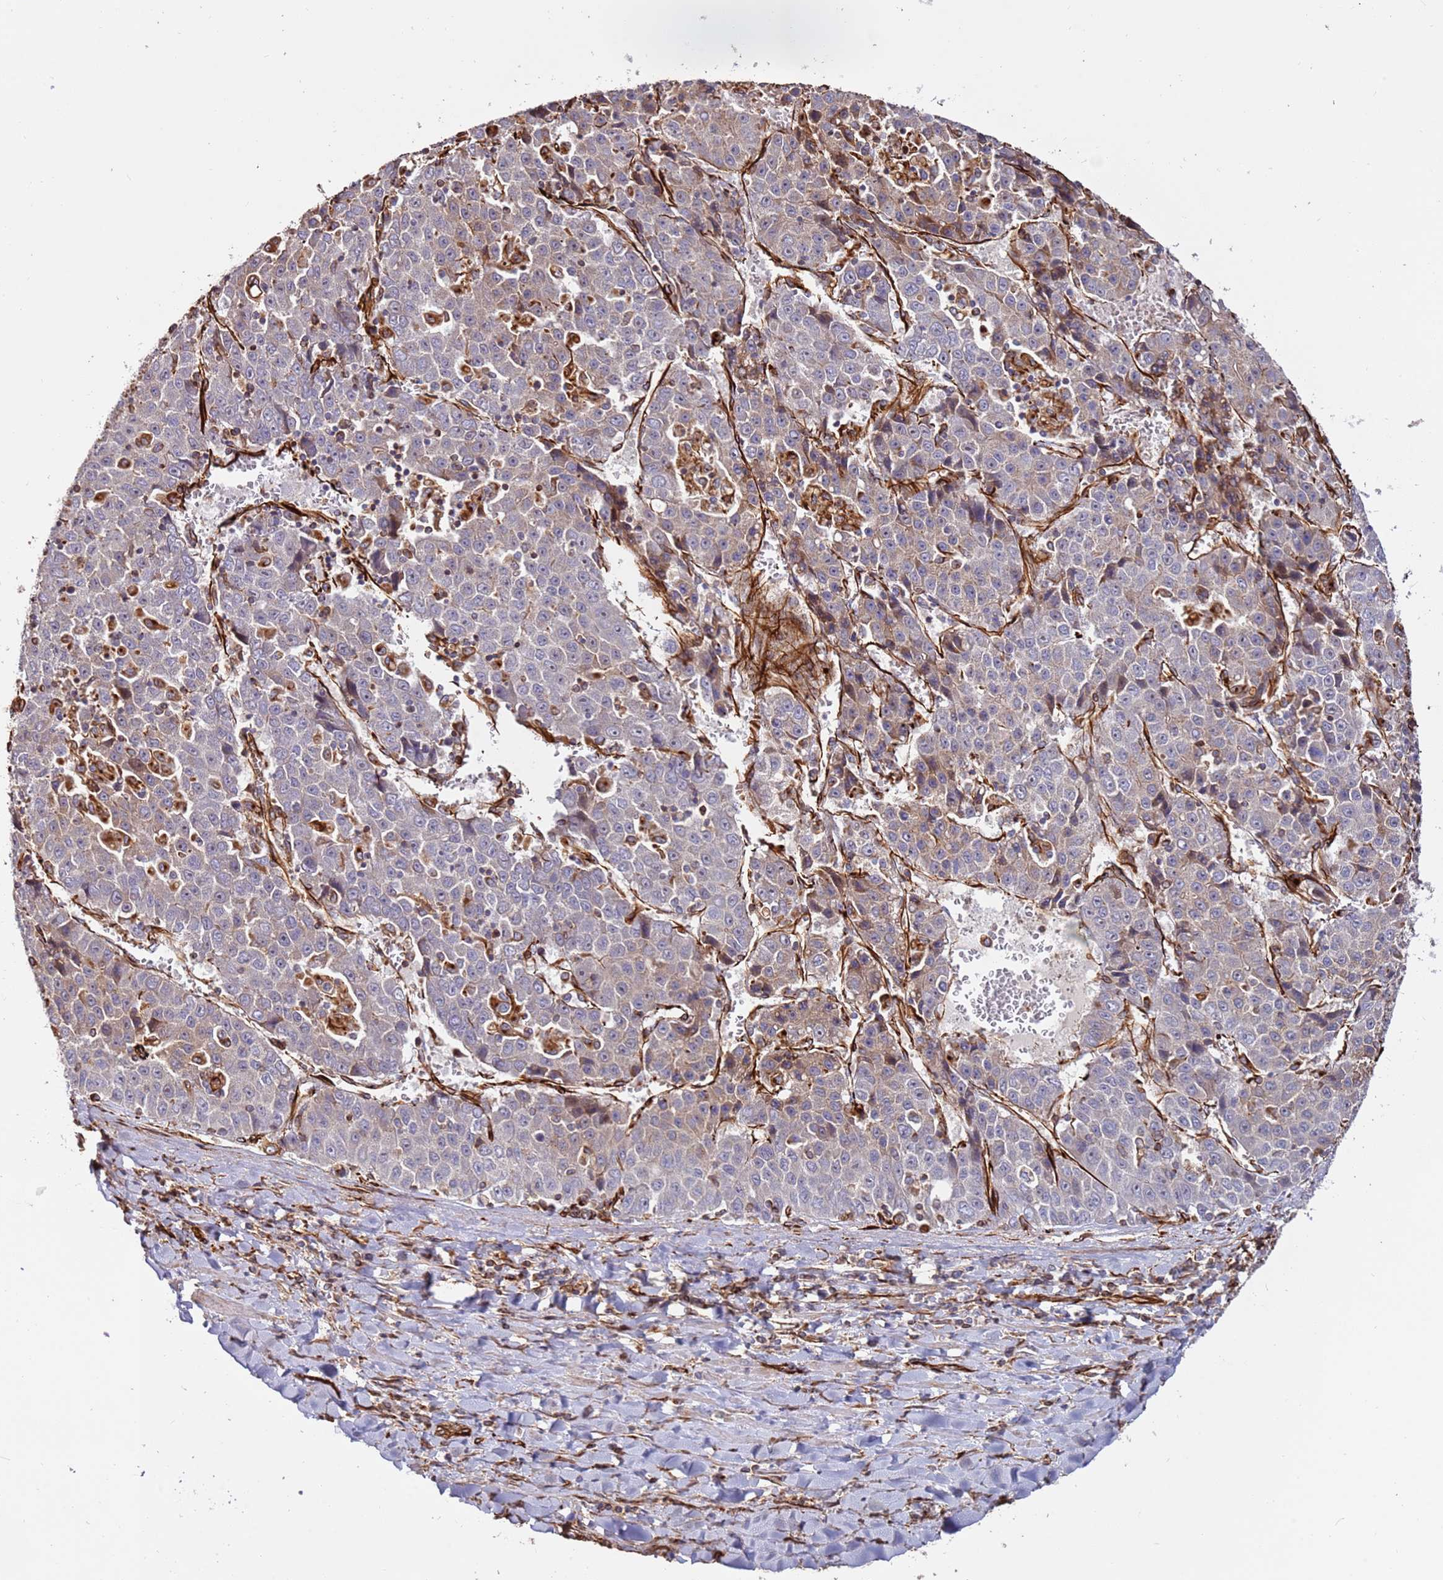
{"staining": {"intensity": "weak", "quantity": "<25%", "location": "cytoplasmic/membranous"}, "tissue": "liver cancer", "cell_type": "Tumor cells", "image_type": "cancer", "snomed": [{"axis": "morphology", "description": "Carcinoma, Hepatocellular, NOS"}, {"axis": "topography", "description": "Liver"}], "caption": "Immunohistochemical staining of hepatocellular carcinoma (liver) shows no significant staining in tumor cells.", "gene": "MRGPRE", "patient": {"sex": "female", "age": 53}}